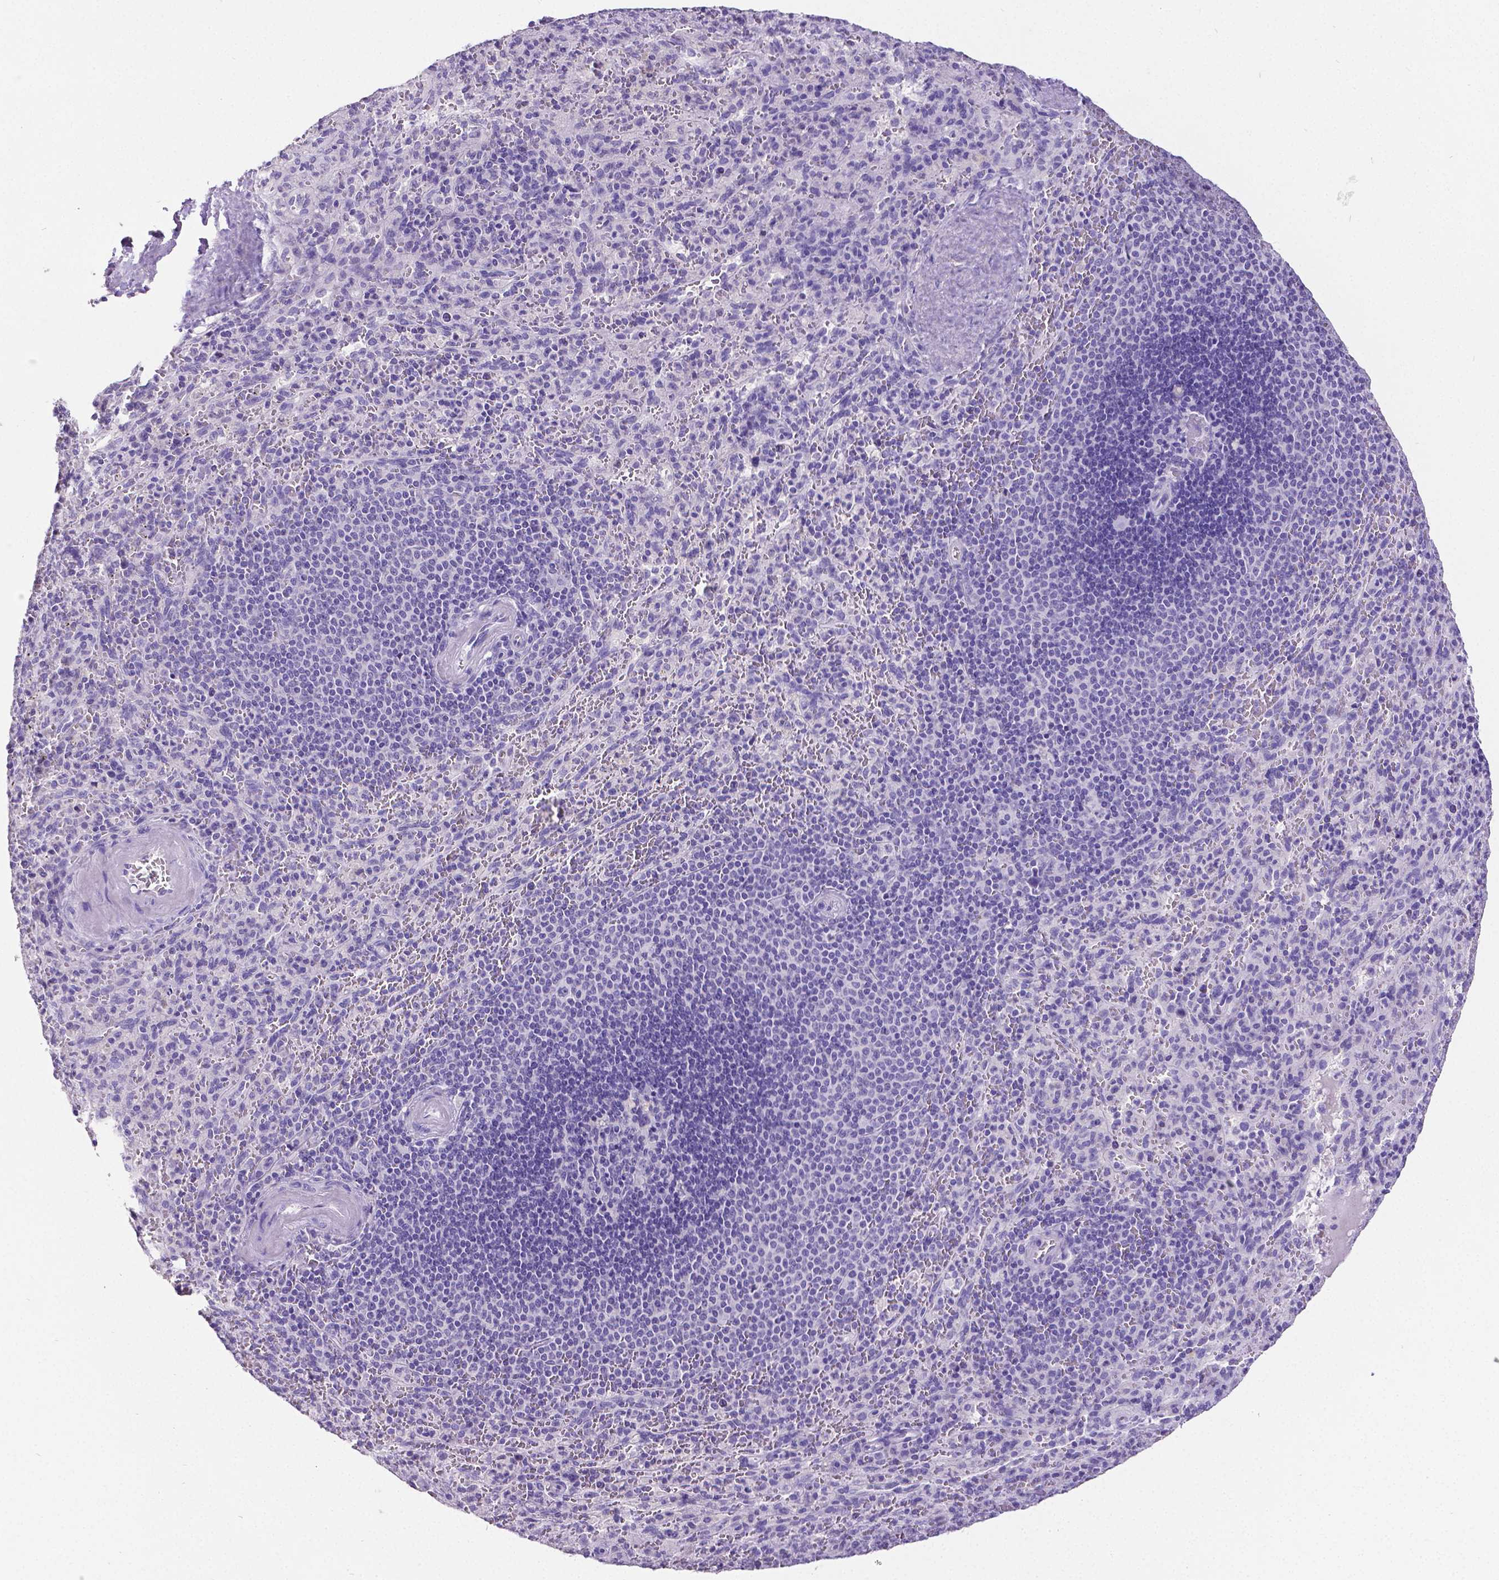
{"staining": {"intensity": "negative", "quantity": "none", "location": "none"}, "tissue": "spleen", "cell_type": "Cells in red pulp", "image_type": "normal", "snomed": [{"axis": "morphology", "description": "Normal tissue, NOS"}, {"axis": "topography", "description": "Spleen"}], "caption": "Immunohistochemistry (IHC) of normal spleen demonstrates no expression in cells in red pulp. (Immunohistochemistry, brightfield microscopy, high magnification).", "gene": "SATB2", "patient": {"sex": "male", "age": 57}}